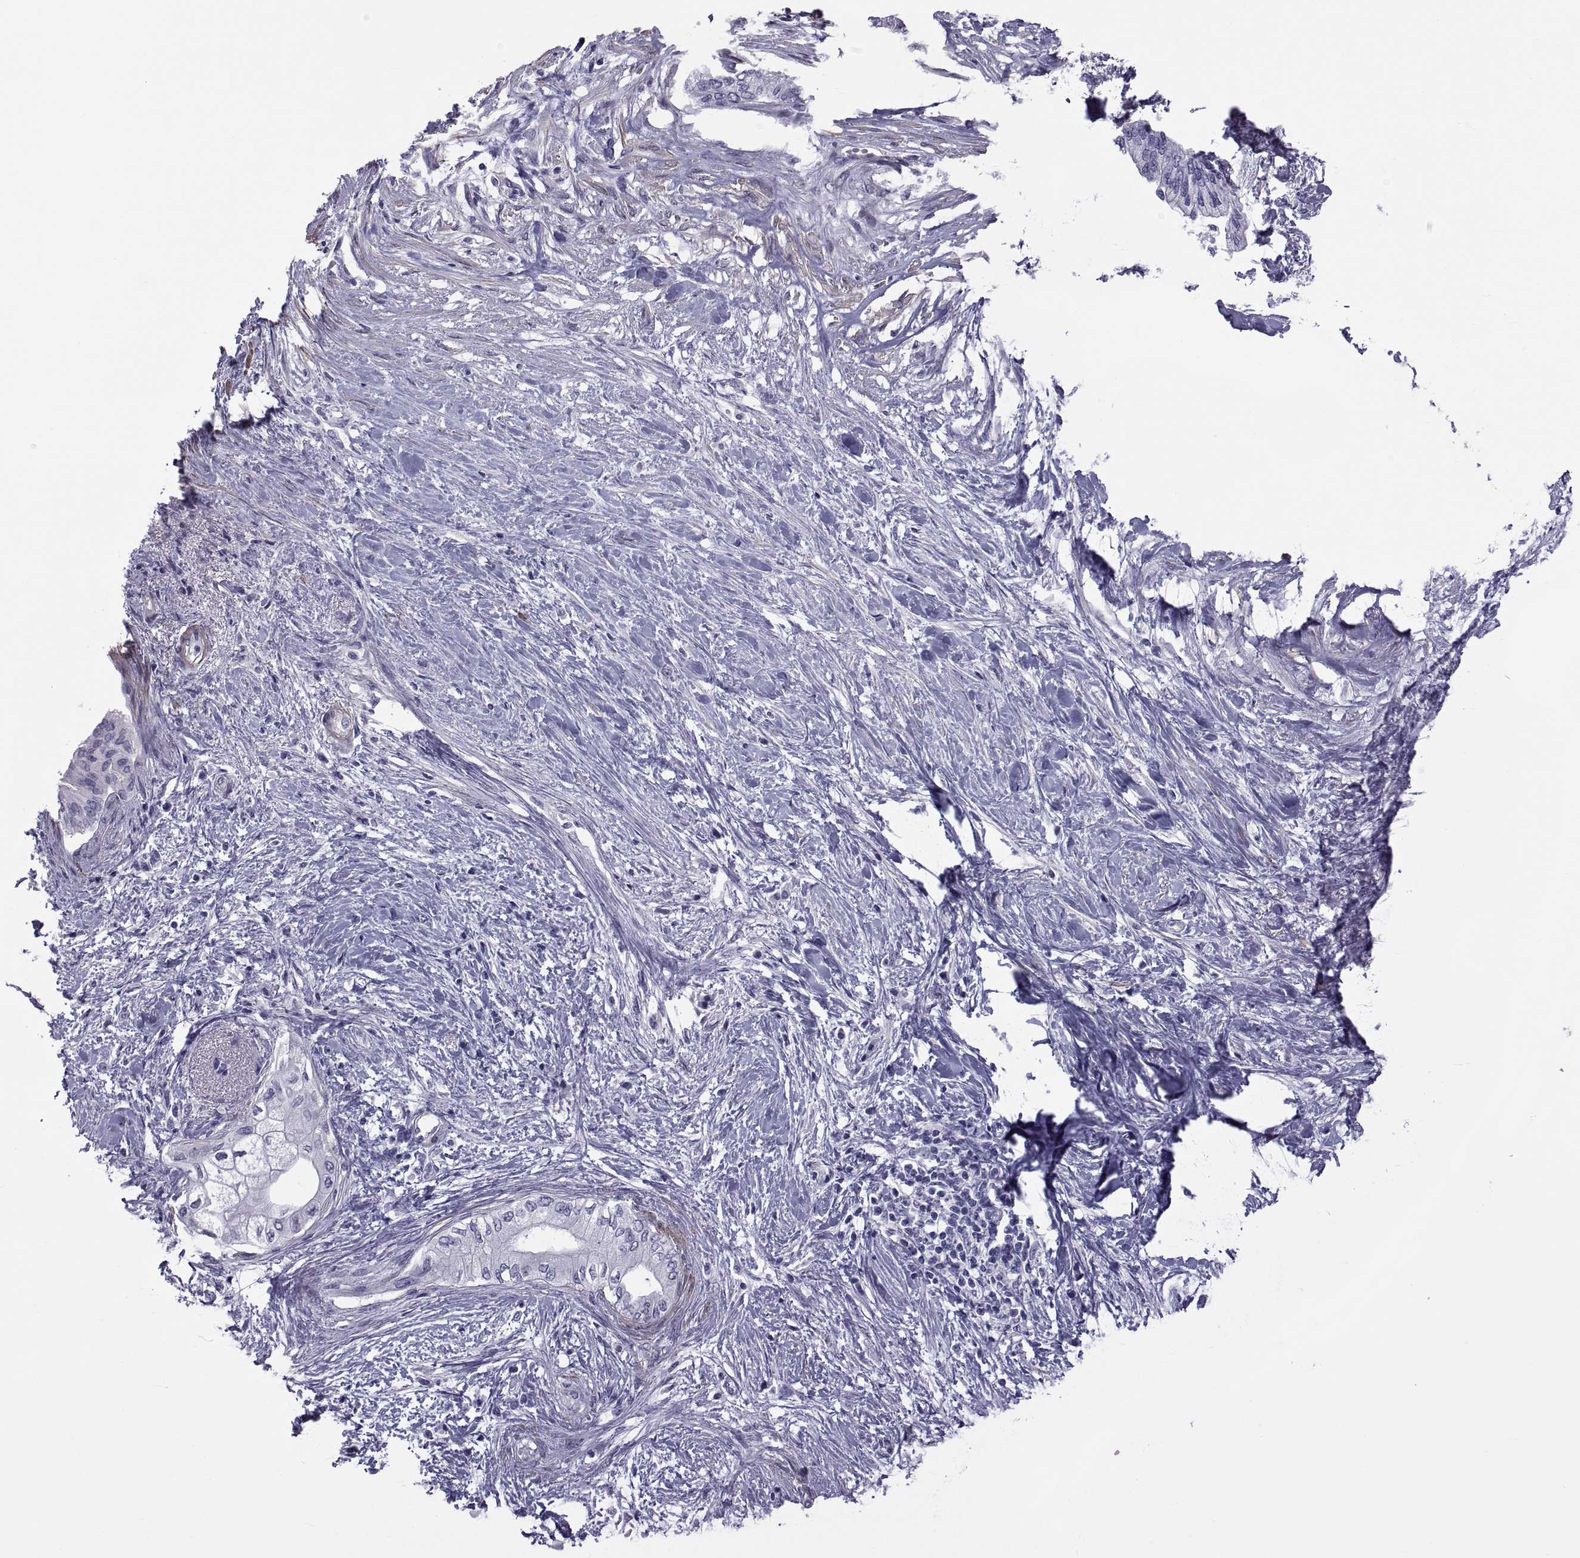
{"staining": {"intensity": "negative", "quantity": "none", "location": "none"}, "tissue": "pancreatic cancer", "cell_type": "Tumor cells", "image_type": "cancer", "snomed": [{"axis": "morphology", "description": "Normal tissue, NOS"}, {"axis": "morphology", "description": "Adenocarcinoma, NOS"}, {"axis": "topography", "description": "Pancreas"}, {"axis": "topography", "description": "Duodenum"}], "caption": "Immunohistochemistry (IHC) photomicrograph of pancreatic cancer (adenocarcinoma) stained for a protein (brown), which shows no positivity in tumor cells.", "gene": "MAGEB1", "patient": {"sex": "female", "age": 60}}